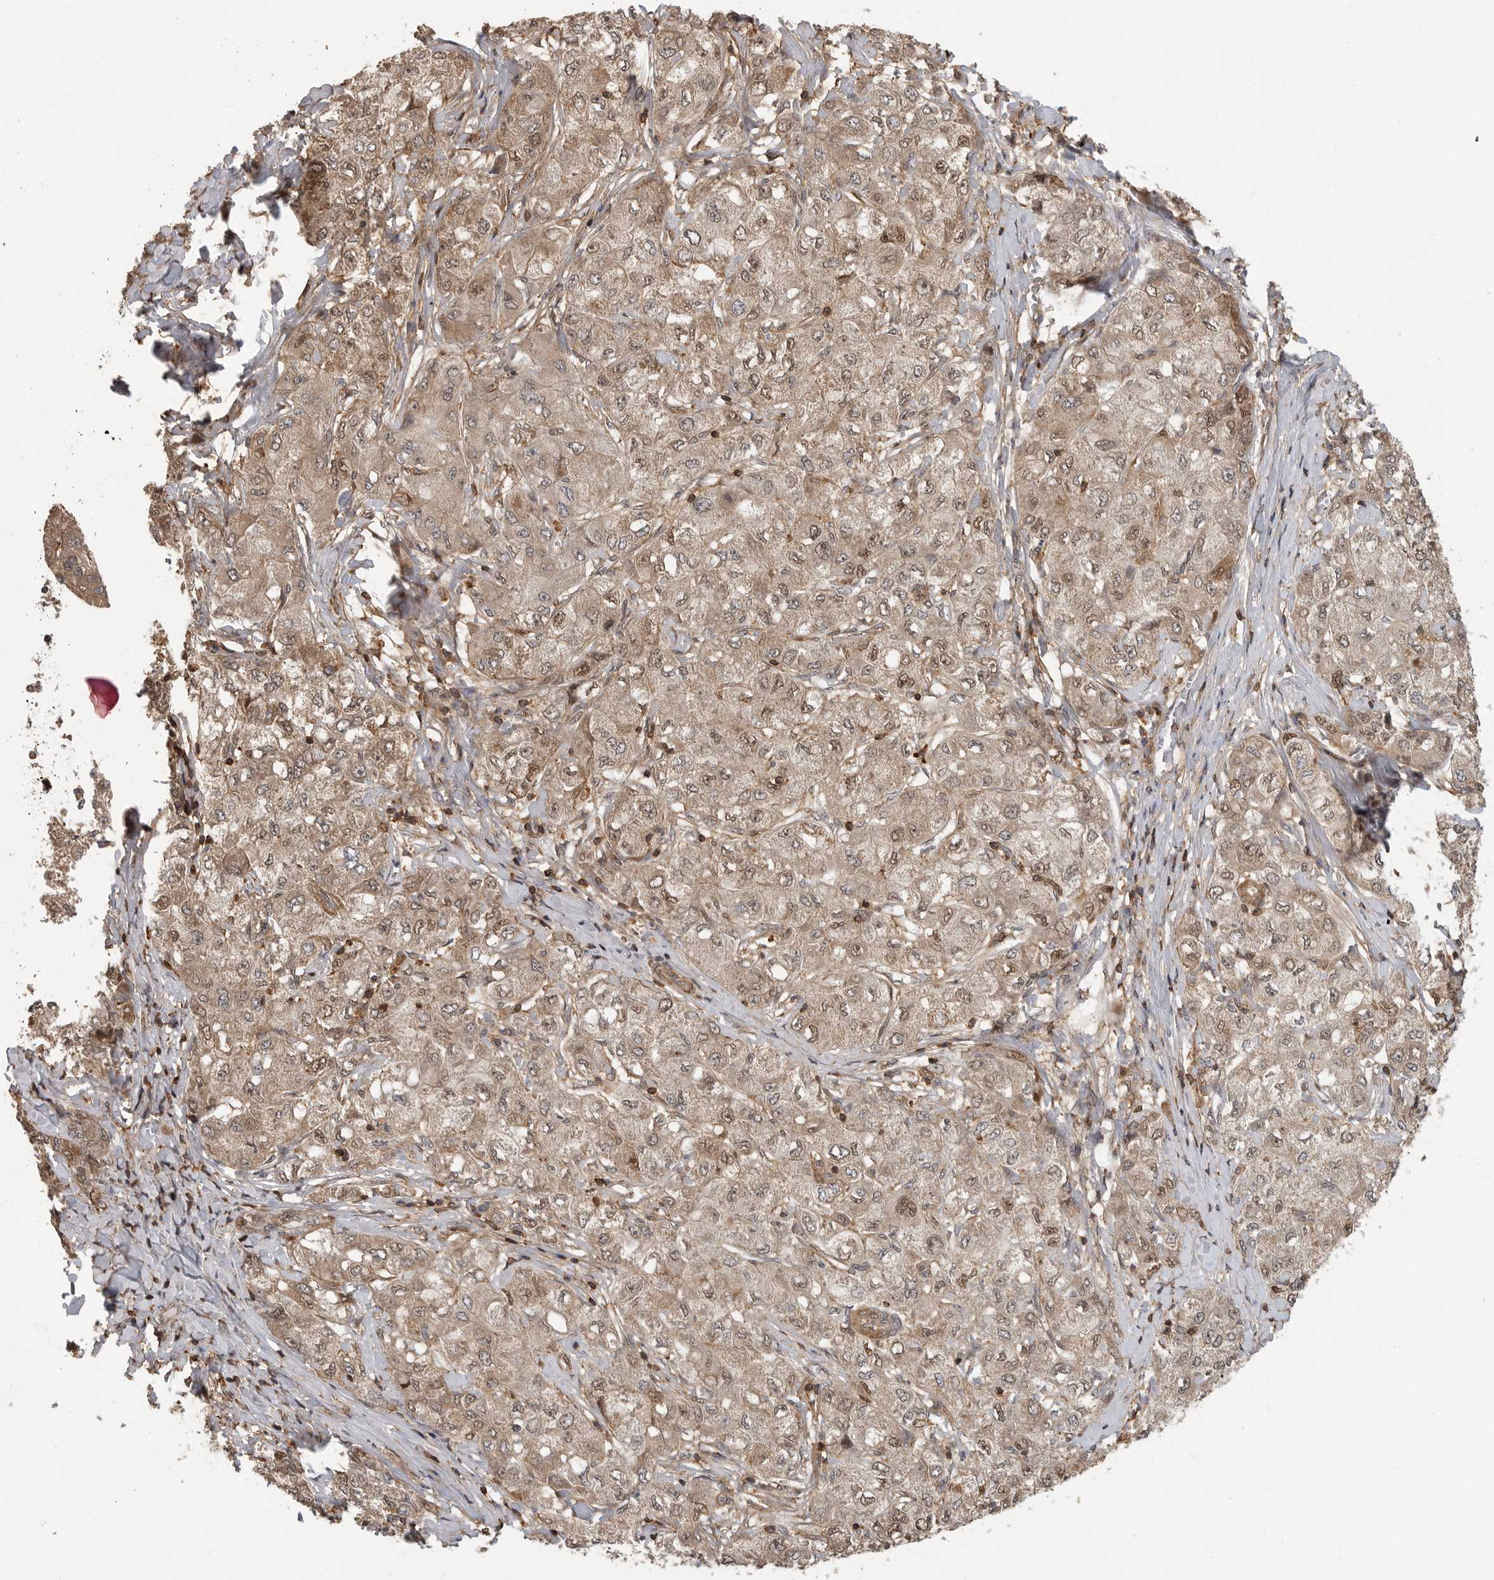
{"staining": {"intensity": "weak", "quantity": ">75%", "location": "cytoplasmic/membranous,nuclear"}, "tissue": "liver cancer", "cell_type": "Tumor cells", "image_type": "cancer", "snomed": [{"axis": "morphology", "description": "Carcinoma, Hepatocellular, NOS"}, {"axis": "topography", "description": "Liver"}], "caption": "A histopathology image of human liver hepatocellular carcinoma stained for a protein shows weak cytoplasmic/membranous and nuclear brown staining in tumor cells.", "gene": "ERN1", "patient": {"sex": "male", "age": 80}}